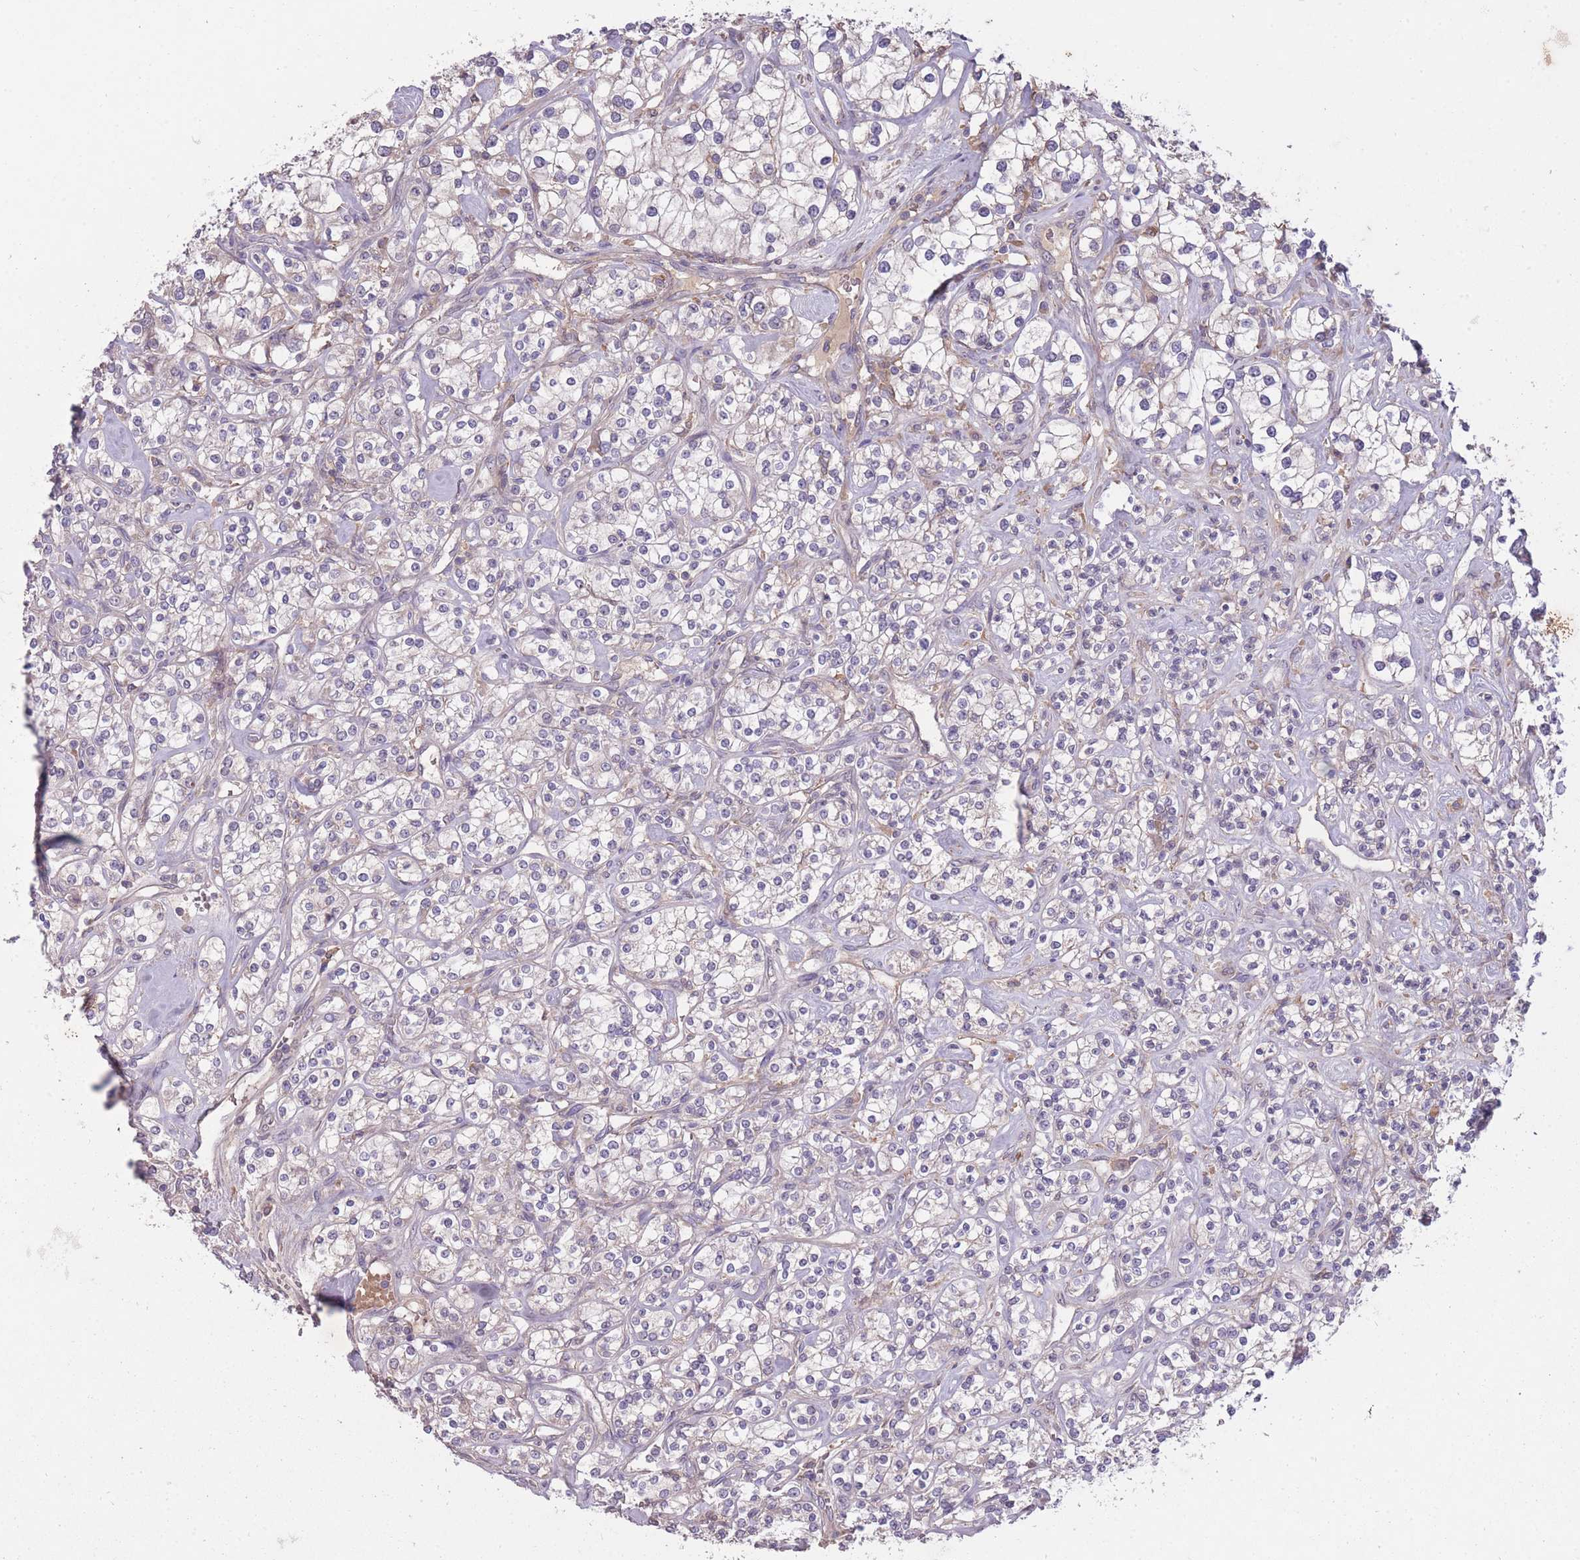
{"staining": {"intensity": "negative", "quantity": "none", "location": "none"}, "tissue": "renal cancer", "cell_type": "Tumor cells", "image_type": "cancer", "snomed": [{"axis": "morphology", "description": "Adenocarcinoma, NOS"}, {"axis": "topography", "description": "Kidney"}], "caption": "Human renal cancer stained for a protein using immunohistochemistry (IHC) displays no staining in tumor cells.", "gene": "OR2V2", "patient": {"sex": "male", "age": 77}}